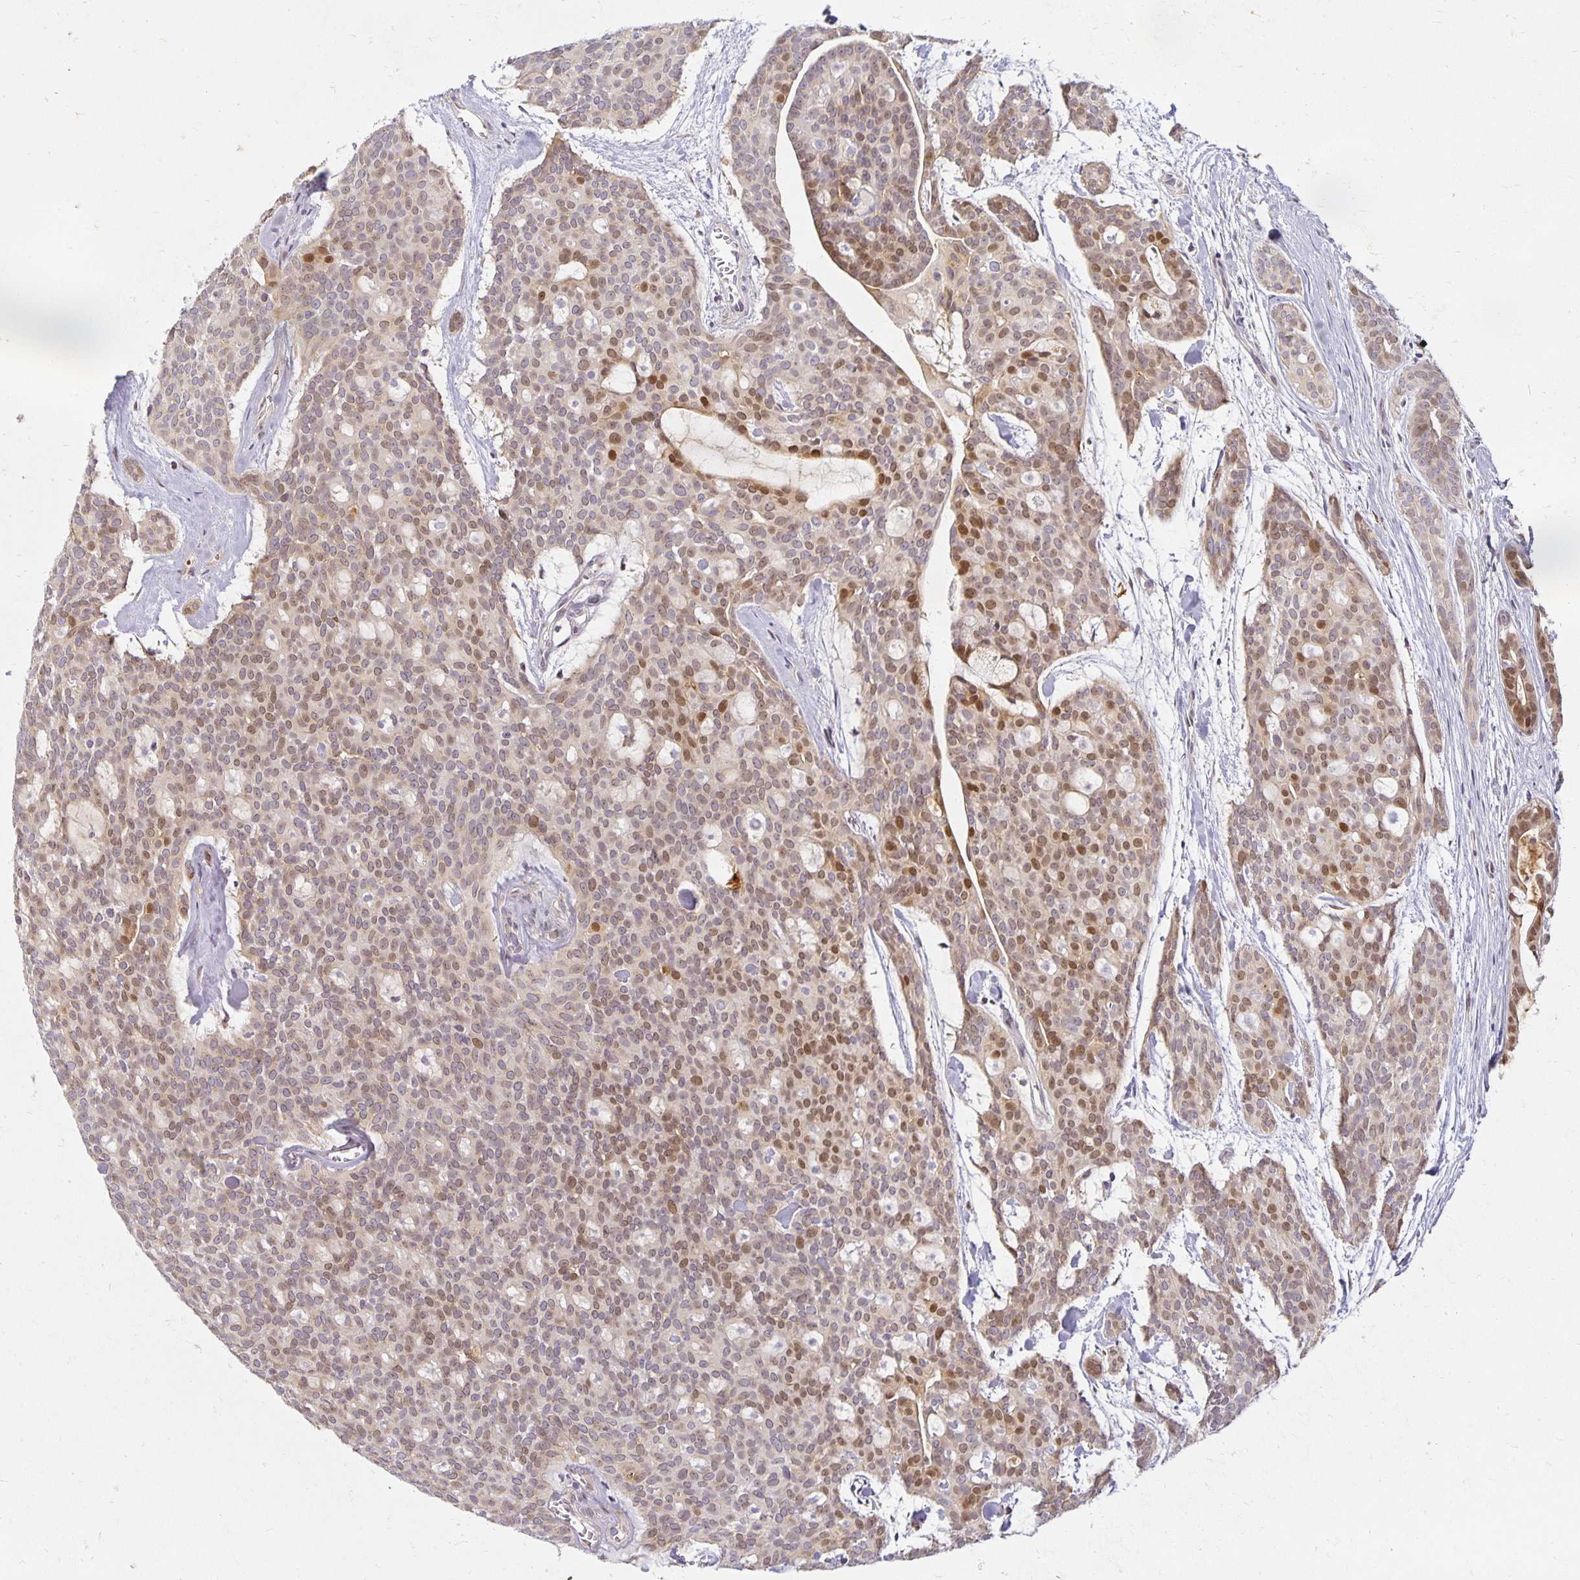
{"staining": {"intensity": "moderate", "quantity": "25%-75%", "location": "nuclear"}, "tissue": "head and neck cancer", "cell_type": "Tumor cells", "image_type": "cancer", "snomed": [{"axis": "morphology", "description": "Adenocarcinoma, NOS"}, {"axis": "topography", "description": "Head-Neck"}], "caption": "This micrograph reveals IHC staining of human head and neck cancer, with medium moderate nuclear positivity in about 25%-75% of tumor cells.", "gene": "EHF", "patient": {"sex": "male", "age": 66}}